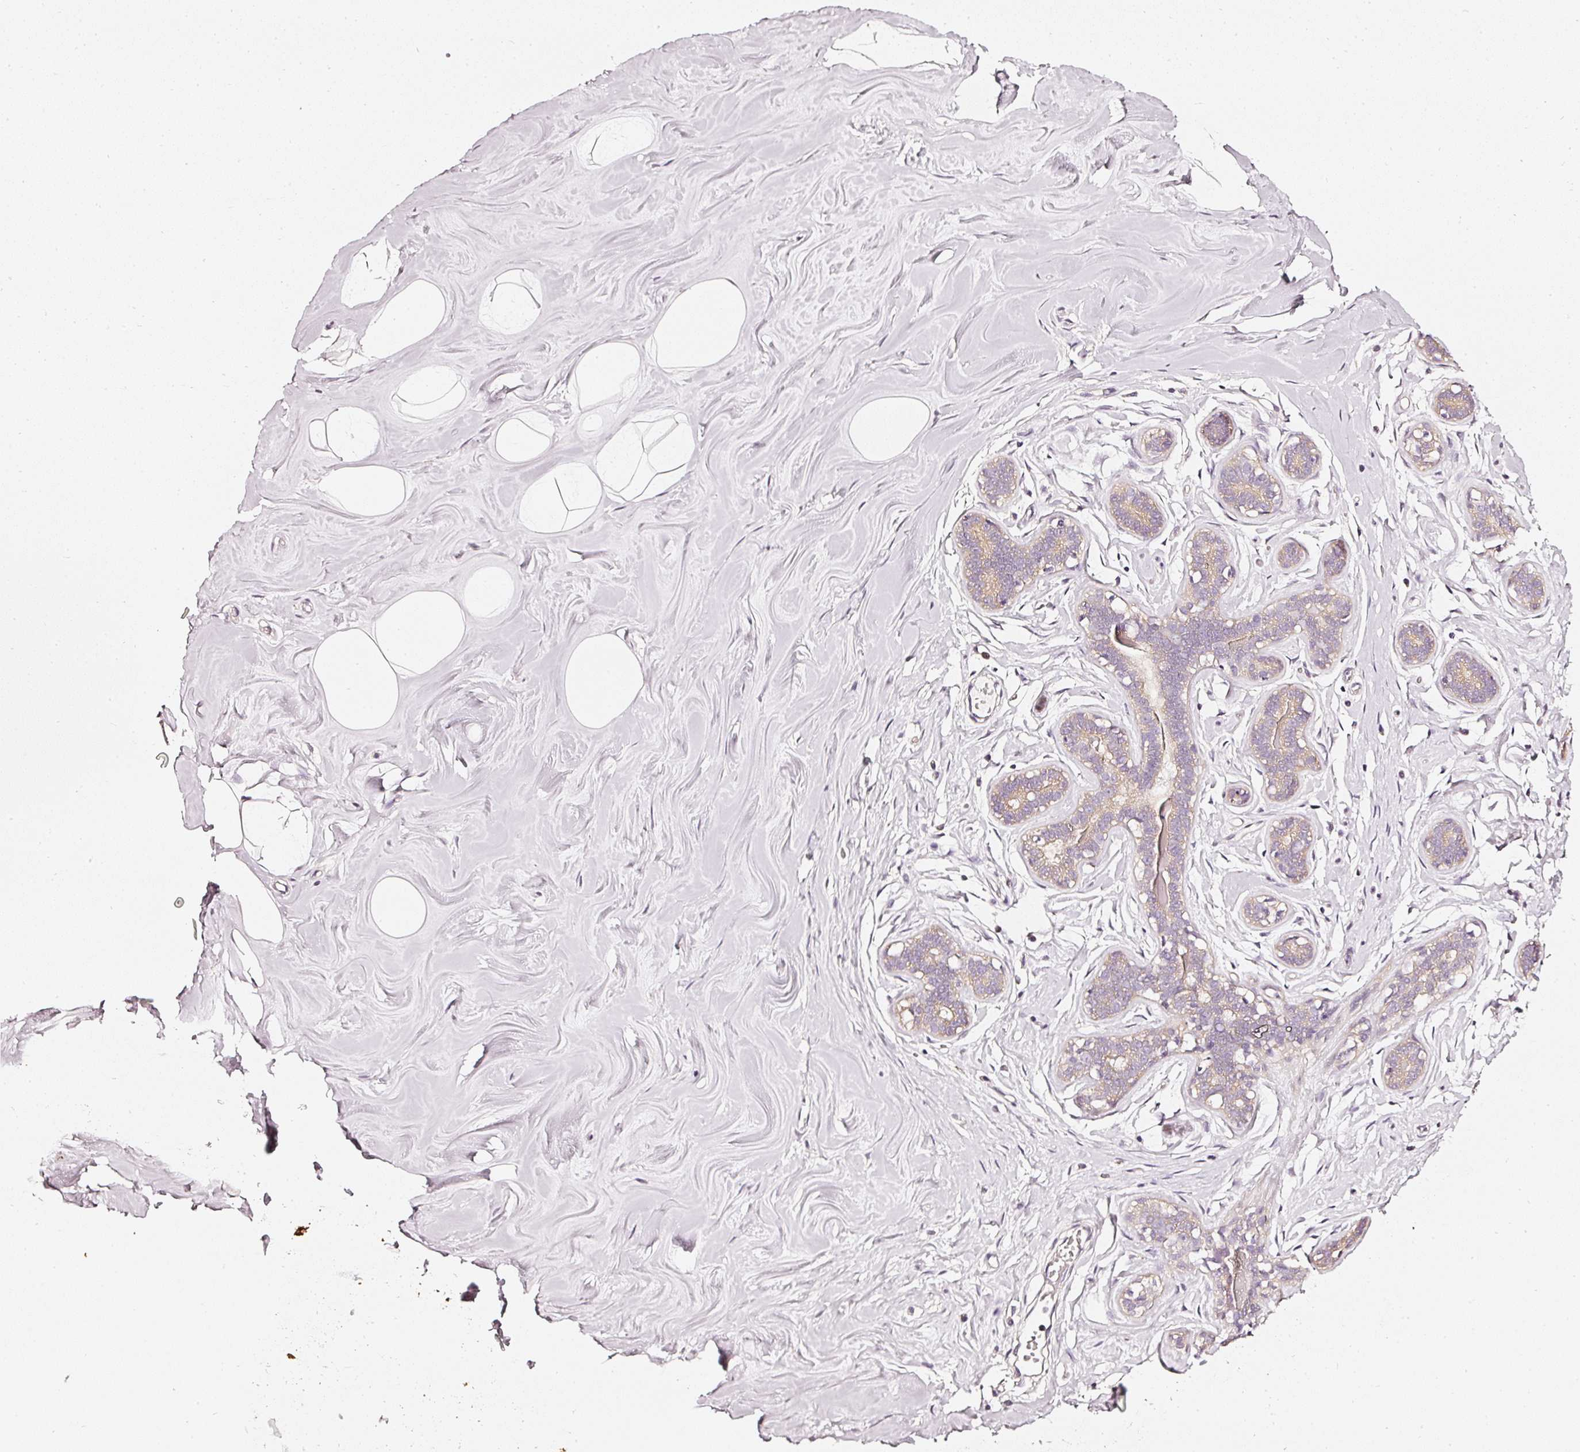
{"staining": {"intensity": "negative", "quantity": "none", "location": "none"}, "tissue": "breast", "cell_type": "Adipocytes", "image_type": "normal", "snomed": [{"axis": "morphology", "description": "Normal tissue, NOS"}, {"axis": "topography", "description": "Breast"}], "caption": "Adipocytes show no significant expression in benign breast.", "gene": "CNP", "patient": {"sex": "female", "age": 25}}